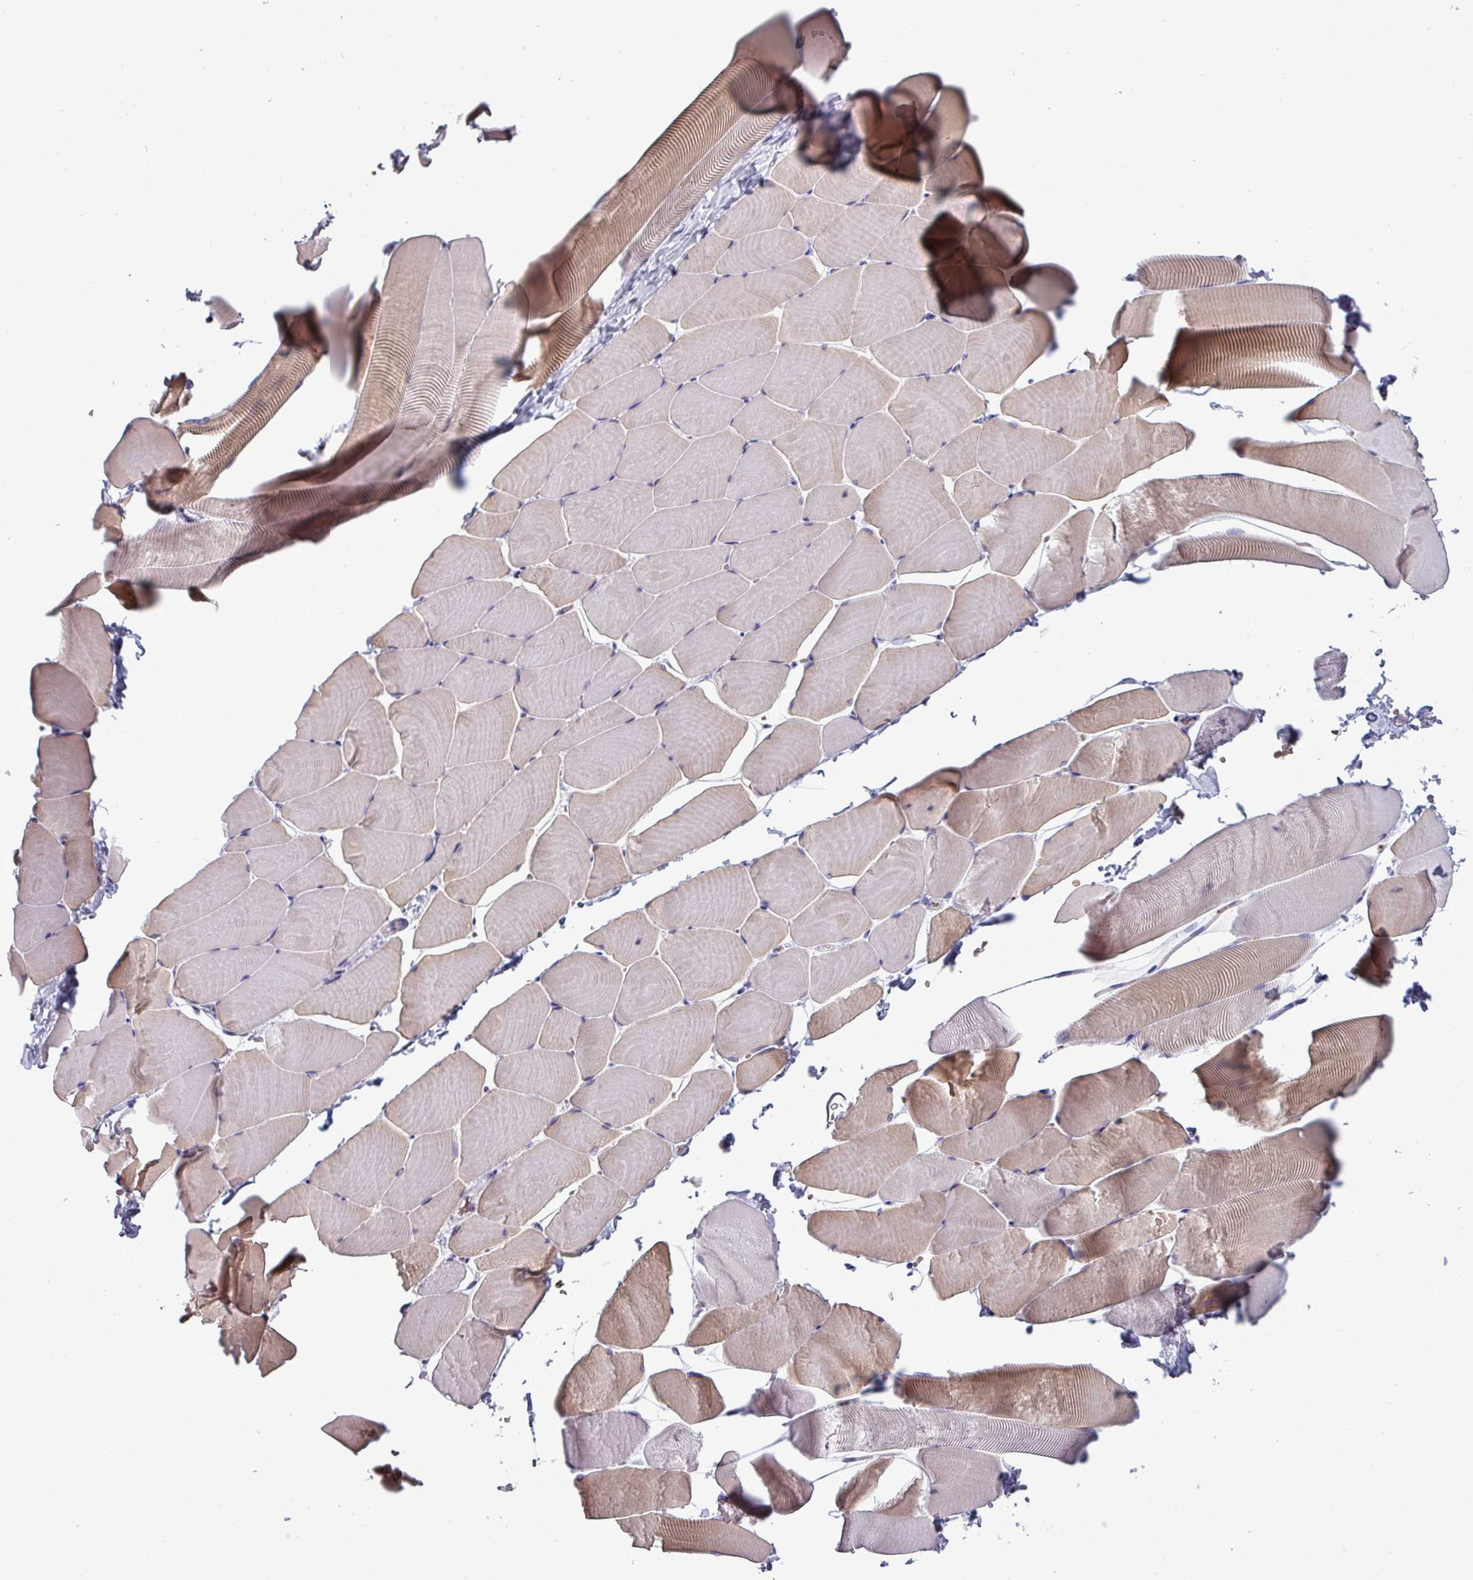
{"staining": {"intensity": "weak", "quantity": "25%-75%", "location": "cytoplasmic/membranous"}, "tissue": "skeletal muscle", "cell_type": "Myocytes", "image_type": "normal", "snomed": [{"axis": "morphology", "description": "Normal tissue, NOS"}, {"axis": "topography", "description": "Skeletal muscle"}], "caption": "Immunohistochemistry of benign skeletal muscle shows low levels of weak cytoplasmic/membranous positivity in approximately 25%-75% of myocytes. (Stains: DAB (3,3'-diaminobenzidine) in brown, nuclei in blue, Microscopy: brightfield microscopy at high magnification).", "gene": "AREL1", "patient": {"sex": "male", "age": 25}}